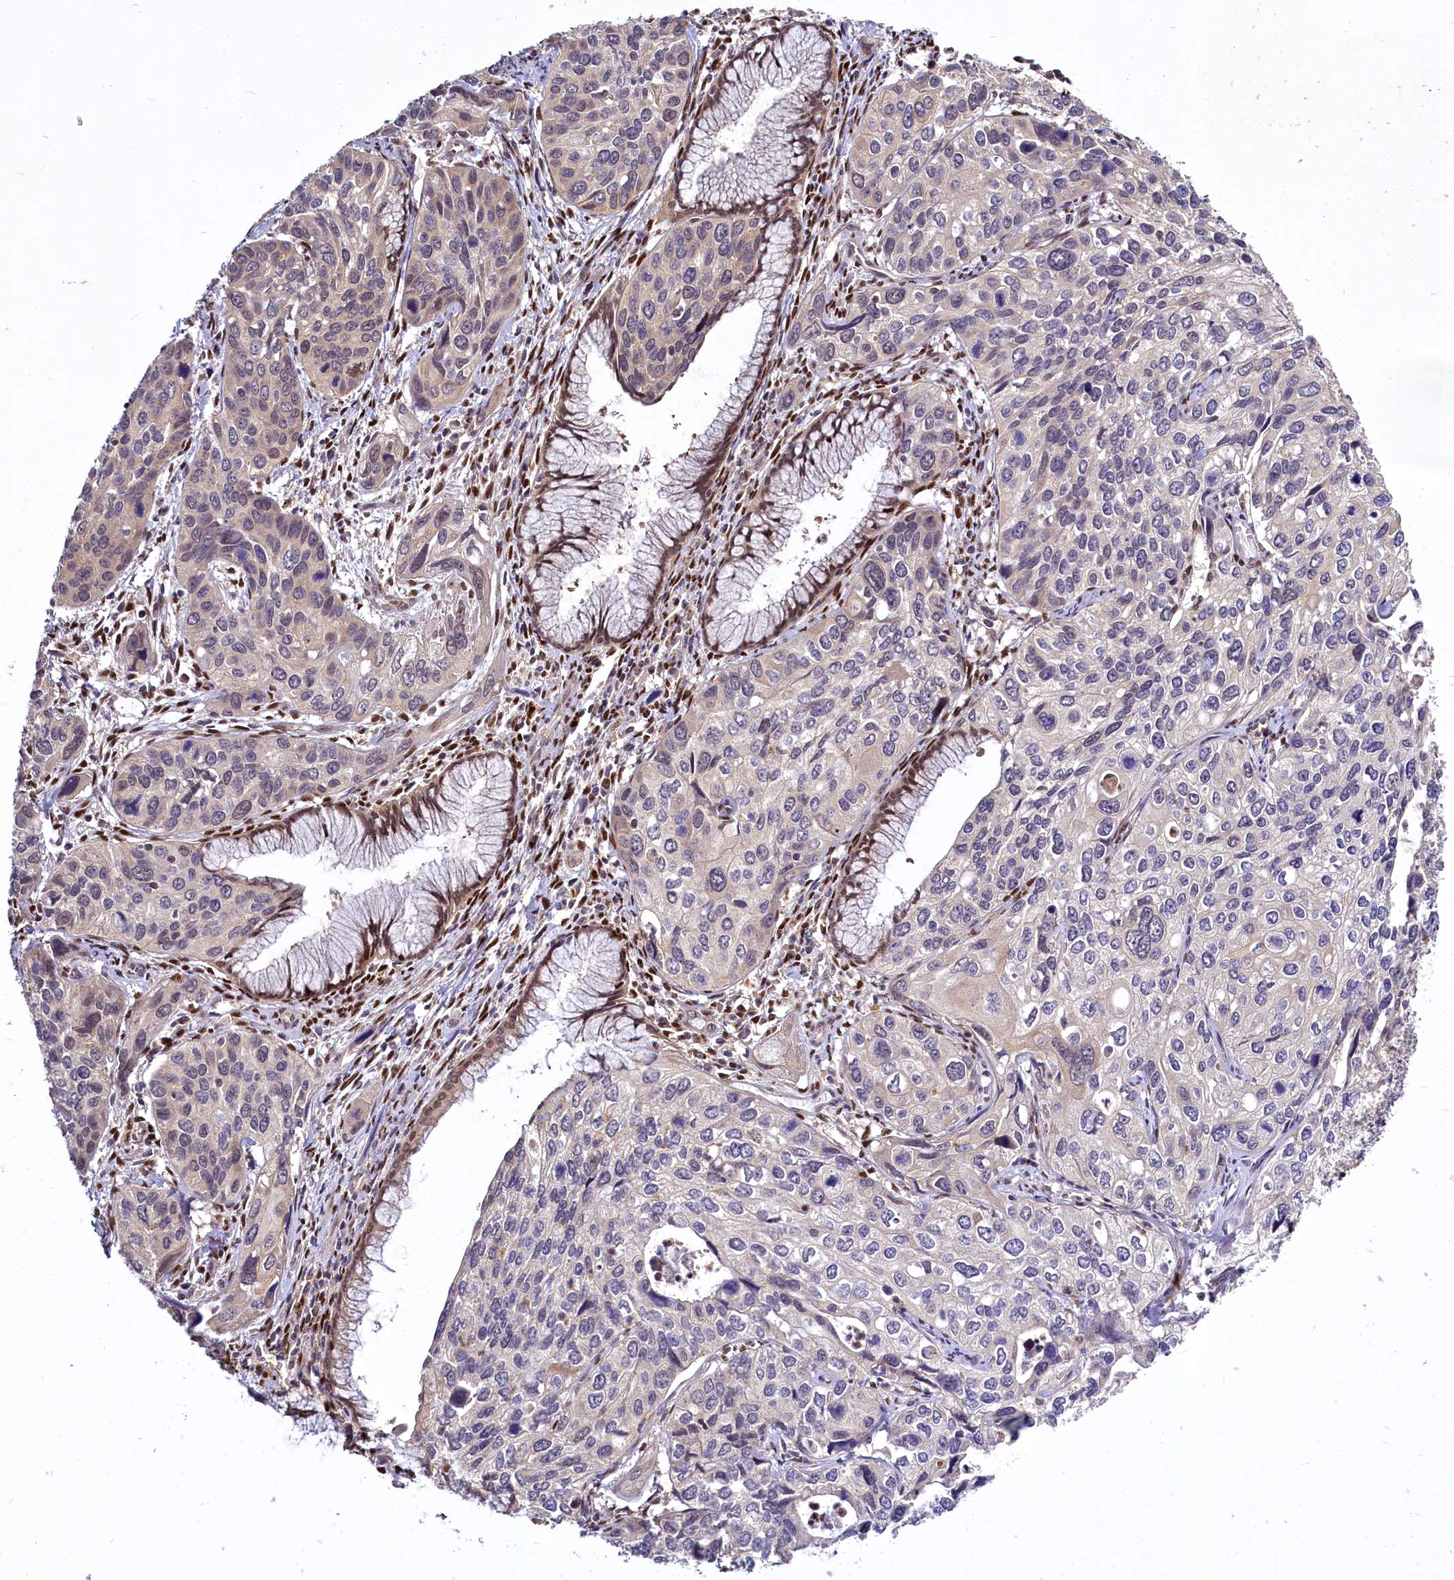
{"staining": {"intensity": "negative", "quantity": "none", "location": "none"}, "tissue": "cervical cancer", "cell_type": "Tumor cells", "image_type": "cancer", "snomed": [{"axis": "morphology", "description": "Squamous cell carcinoma, NOS"}, {"axis": "topography", "description": "Cervix"}], "caption": "Immunohistochemistry histopathology image of human cervical squamous cell carcinoma stained for a protein (brown), which demonstrates no positivity in tumor cells.", "gene": "MAML2", "patient": {"sex": "female", "age": 55}}